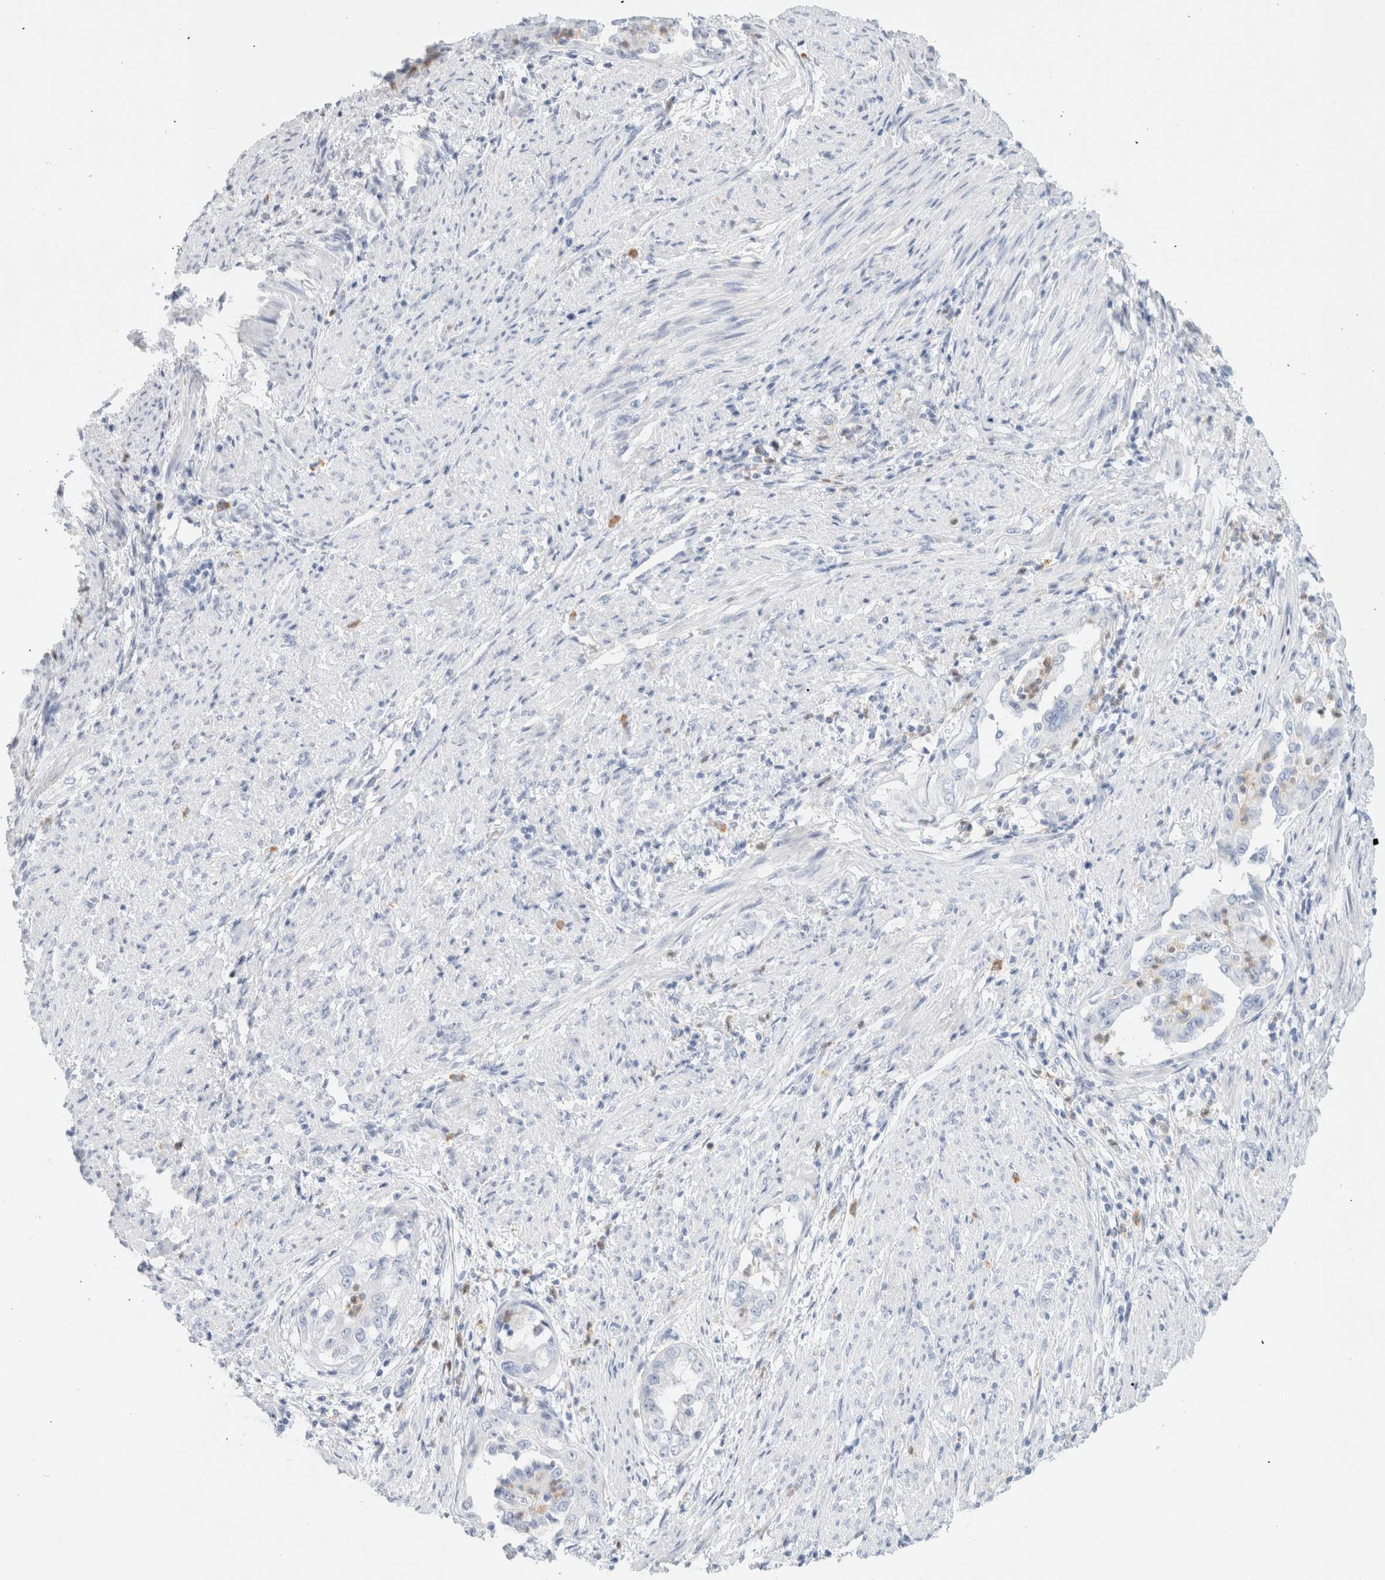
{"staining": {"intensity": "negative", "quantity": "none", "location": "none"}, "tissue": "endometrial cancer", "cell_type": "Tumor cells", "image_type": "cancer", "snomed": [{"axis": "morphology", "description": "Adenocarcinoma, NOS"}, {"axis": "topography", "description": "Endometrium"}], "caption": "This is an immunohistochemistry (IHC) photomicrograph of endometrial cancer (adenocarcinoma). There is no staining in tumor cells.", "gene": "ARG1", "patient": {"sex": "female", "age": 85}}